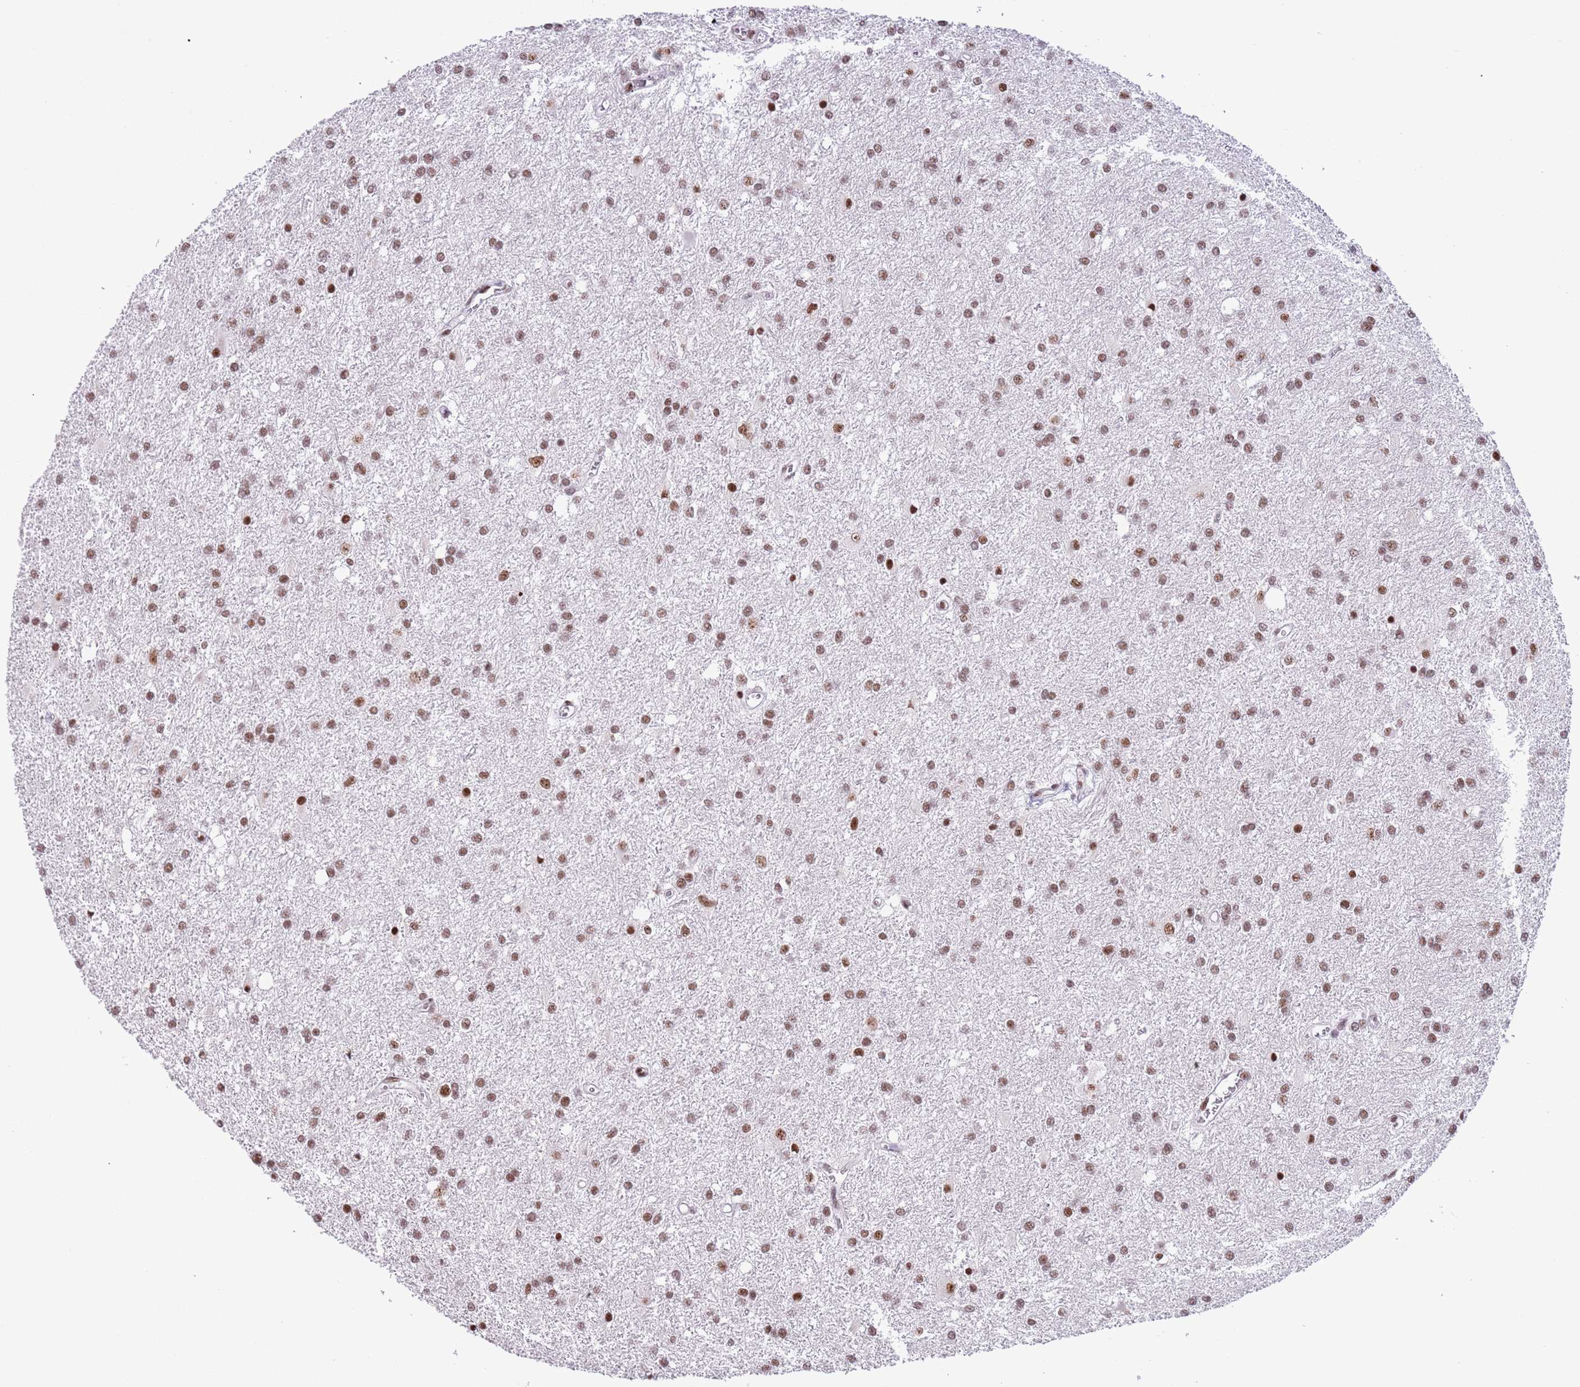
{"staining": {"intensity": "moderate", "quantity": ">75%", "location": "nuclear"}, "tissue": "glioma", "cell_type": "Tumor cells", "image_type": "cancer", "snomed": [{"axis": "morphology", "description": "Glioma, malignant, High grade"}, {"axis": "topography", "description": "Brain"}], "caption": "About >75% of tumor cells in malignant glioma (high-grade) show moderate nuclear protein expression as visualized by brown immunohistochemical staining.", "gene": "SF3A2", "patient": {"sex": "female", "age": 50}}